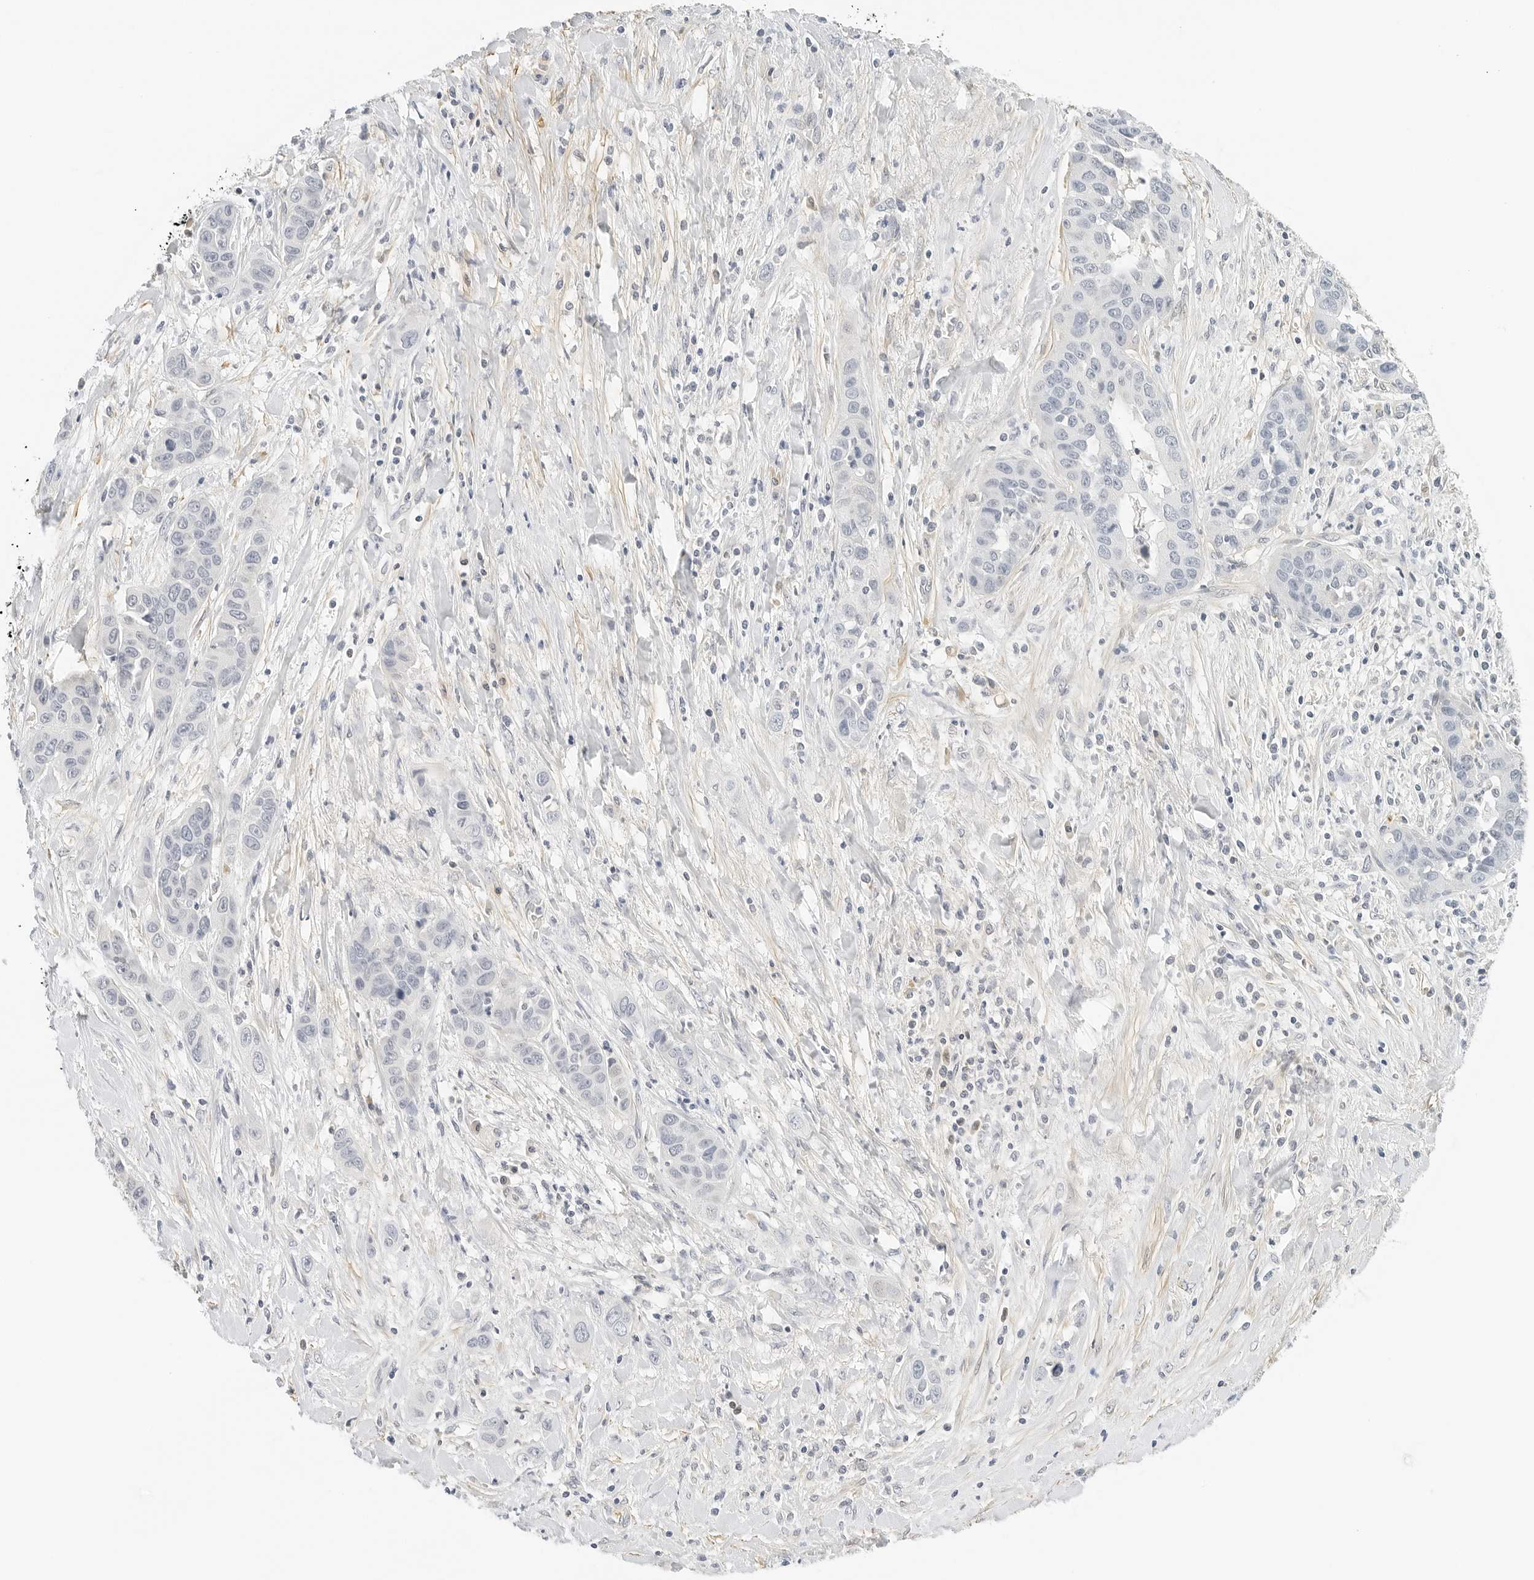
{"staining": {"intensity": "negative", "quantity": "none", "location": "none"}, "tissue": "liver cancer", "cell_type": "Tumor cells", "image_type": "cancer", "snomed": [{"axis": "morphology", "description": "Cholangiocarcinoma"}, {"axis": "topography", "description": "Liver"}], "caption": "Tumor cells show no significant positivity in liver cancer (cholangiocarcinoma).", "gene": "PKDCC", "patient": {"sex": "female", "age": 52}}